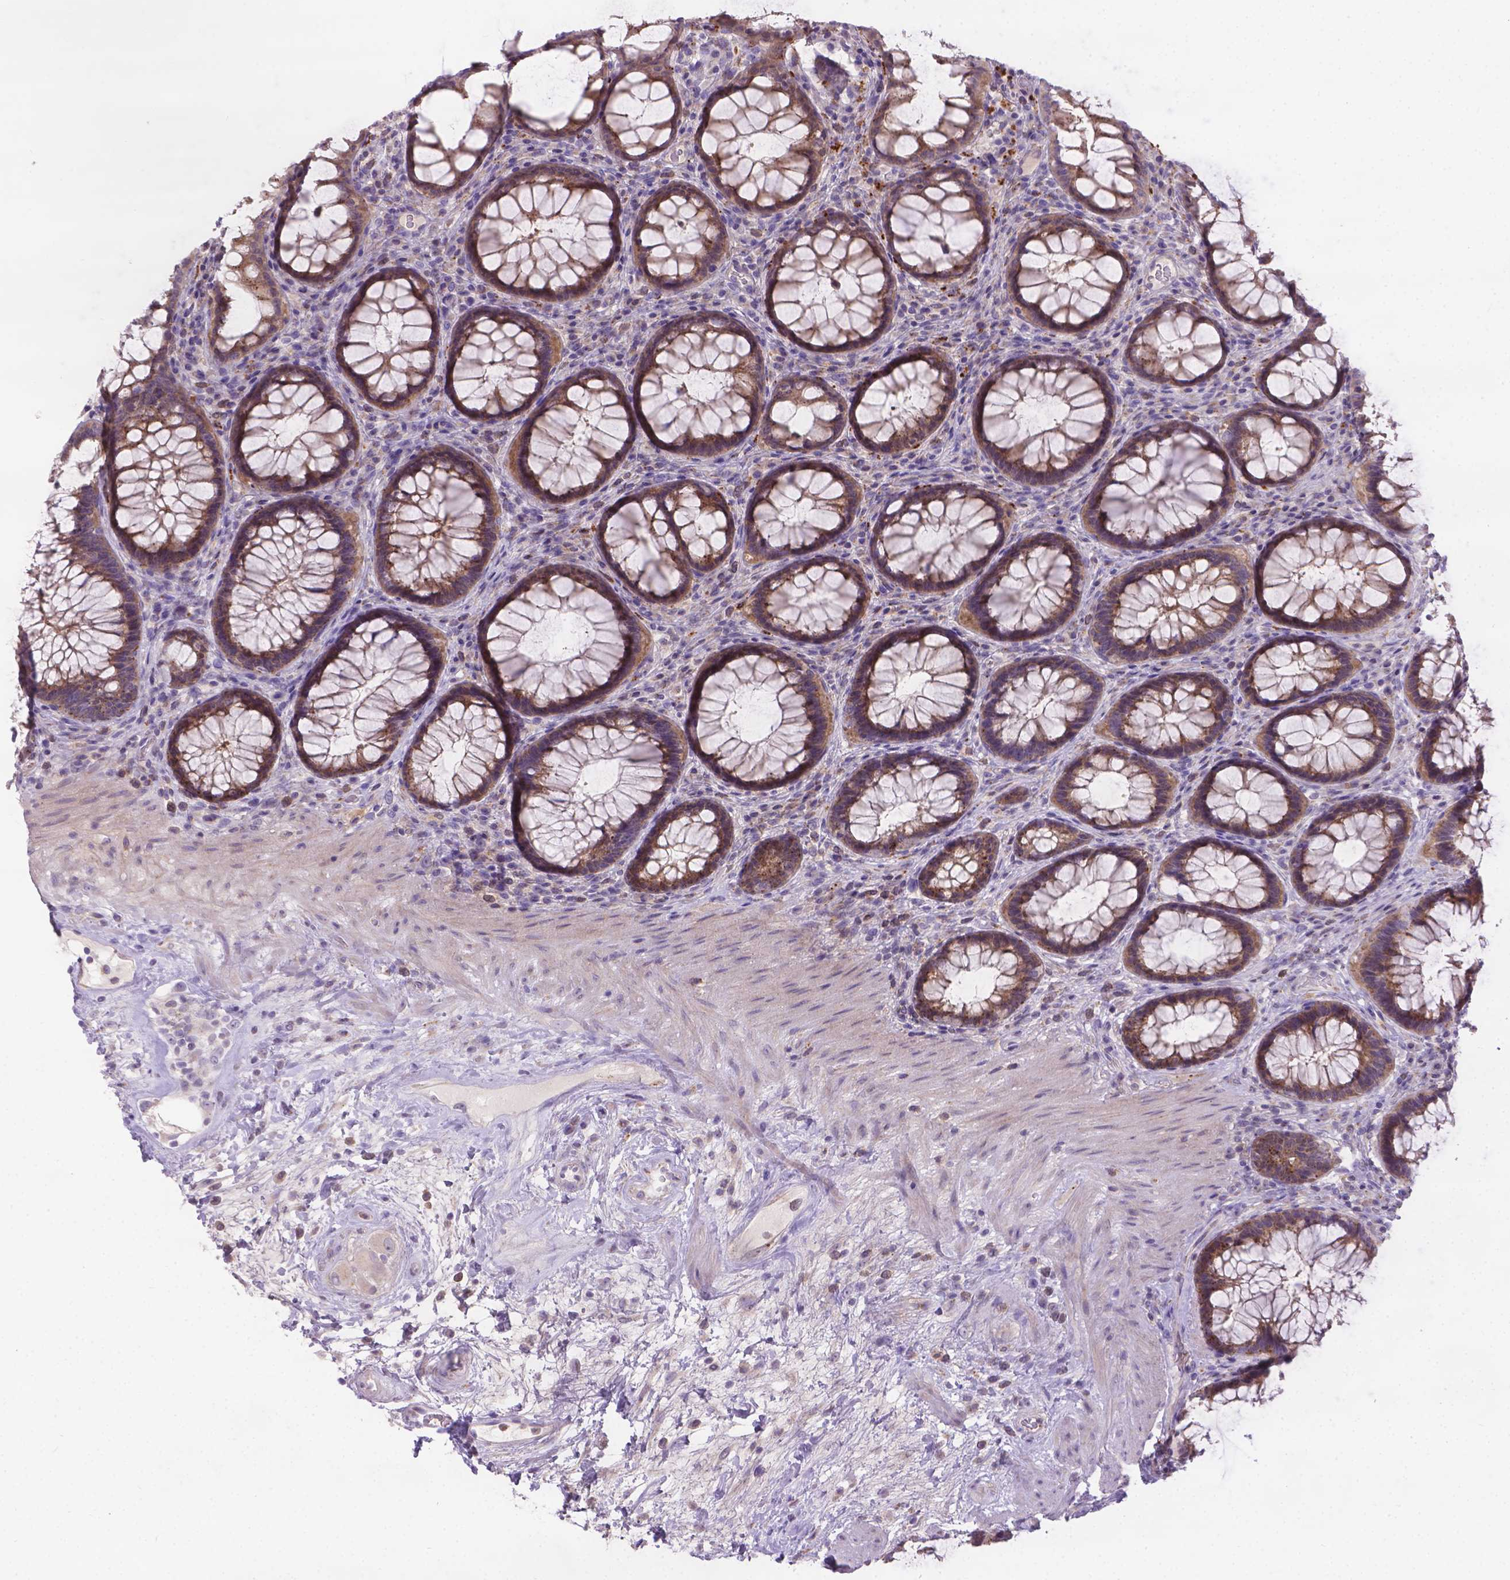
{"staining": {"intensity": "moderate", "quantity": "25%-75%", "location": "cytoplasmic/membranous"}, "tissue": "rectum", "cell_type": "Glandular cells", "image_type": "normal", "snomed": [{"axis": "morphology", "description": "Normal tissue, NOS"}, {"axis": "topography", "description": "Rectum"}], "caption": "Immunohistochemistry micrograph of normal rectum stained for a protein (brown), which shows medium levels of moderate cytoplasmic/membranous expression in approximately 25%-75% of glandular cells.", "gene": "TM4SF18", "patient": {"sex": "male", "age": 72}}